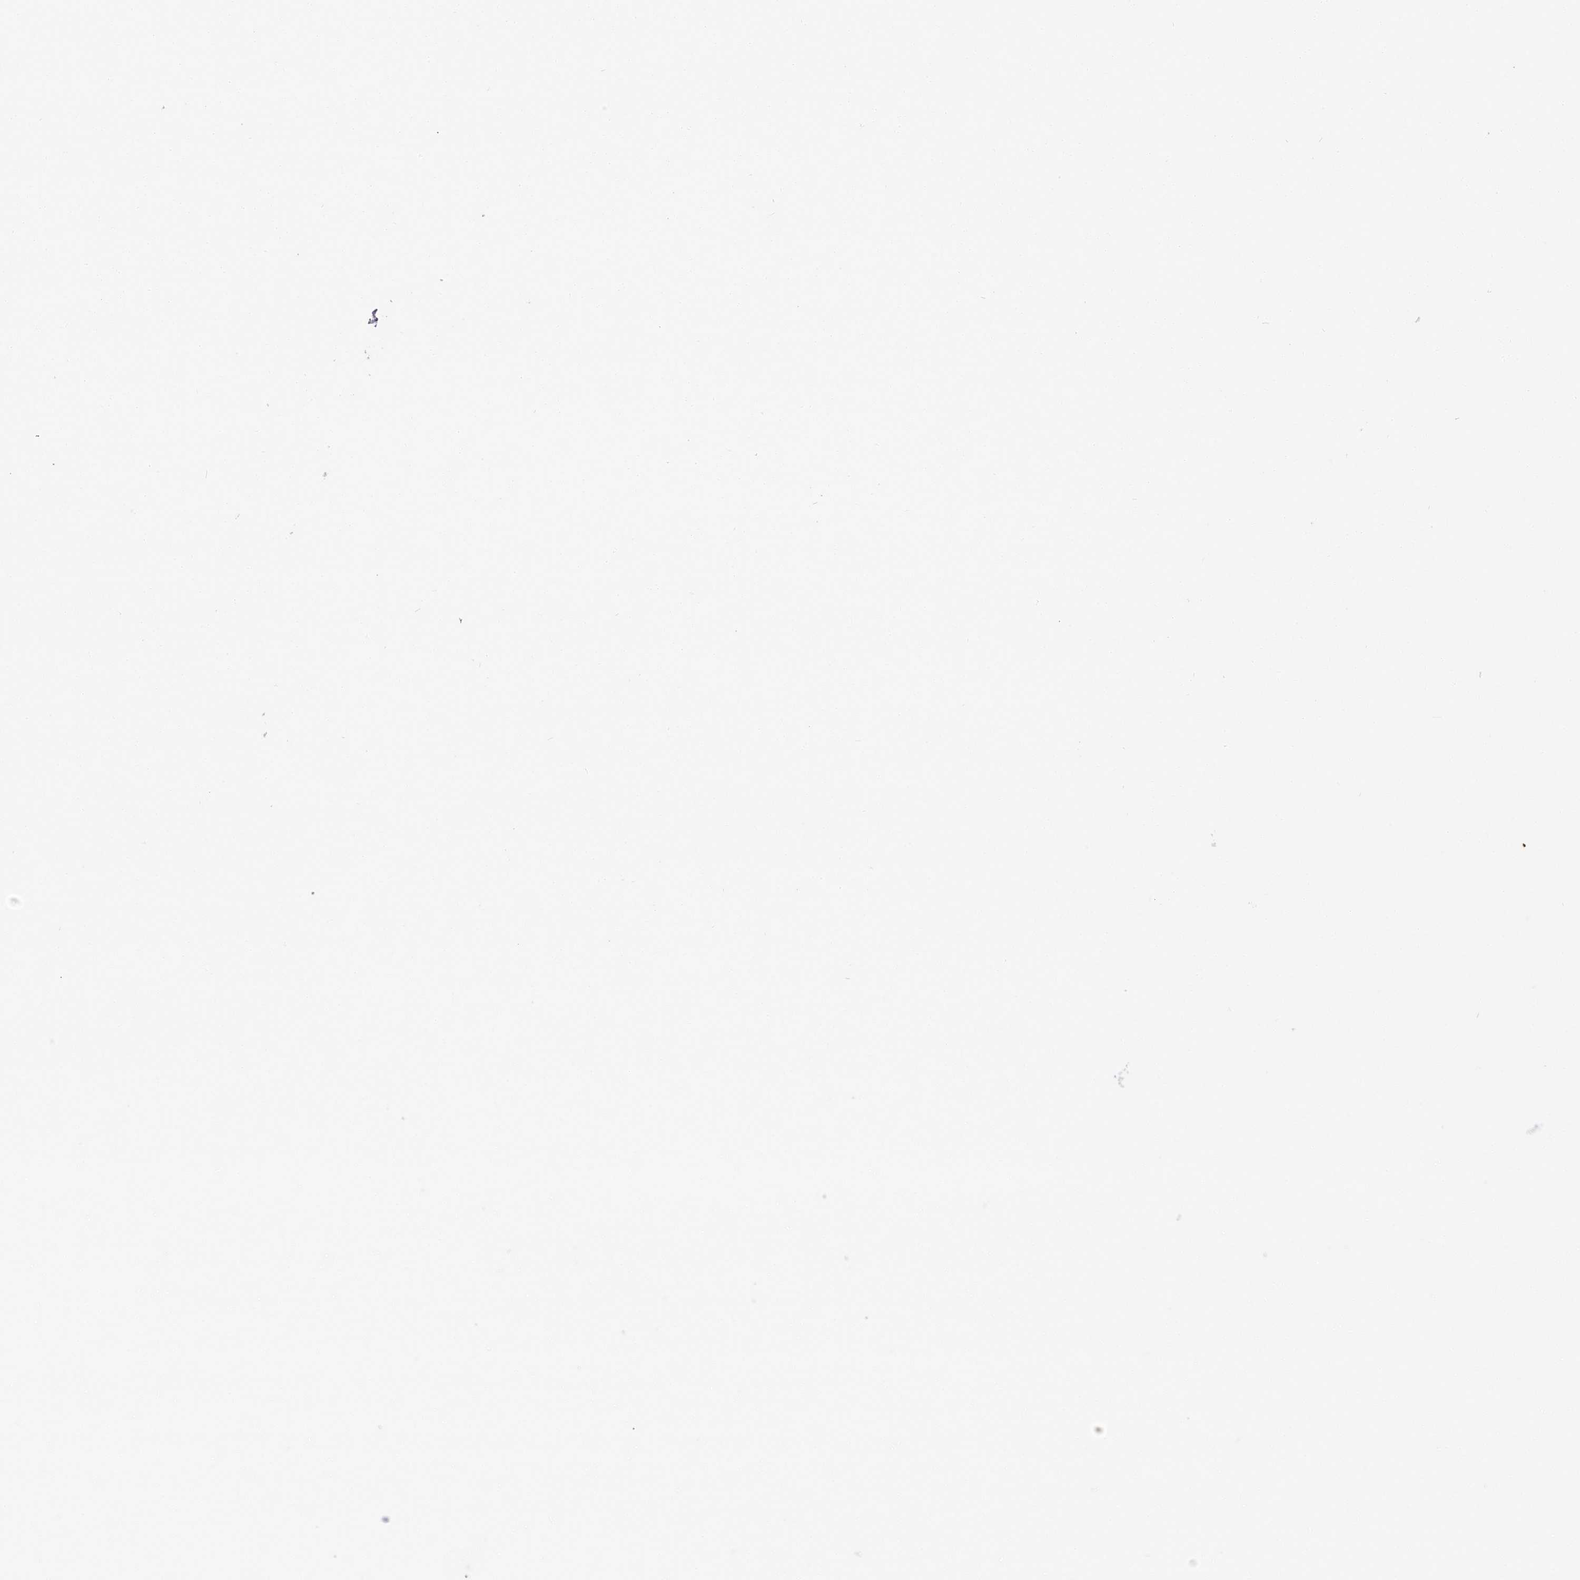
{"staining": {"intensity": "strong", "quantity": ">75%", "location": "nuclear"}, "tissue": "prostate cancer", "cell_type": "Tumor cells", "image_type": "cancer", "snomed": [{"axis": "morphology", "description": "Adenocarcinoma, High grade"}, {"axis": "topography", "description": "Prostate"}], "caption": "Brown immunohistochemical staining in human prostate cancer (adenocarcinoma (high-grade)) shows strong nuclear expression in approximately >75% of tumor cells. Using DAB (brown) and hematoxylin (blue) stains, captured at high magnification using brightfield microscopy.", "gene": "DDX46", "patient": {"sex": "male", "age": 66}}